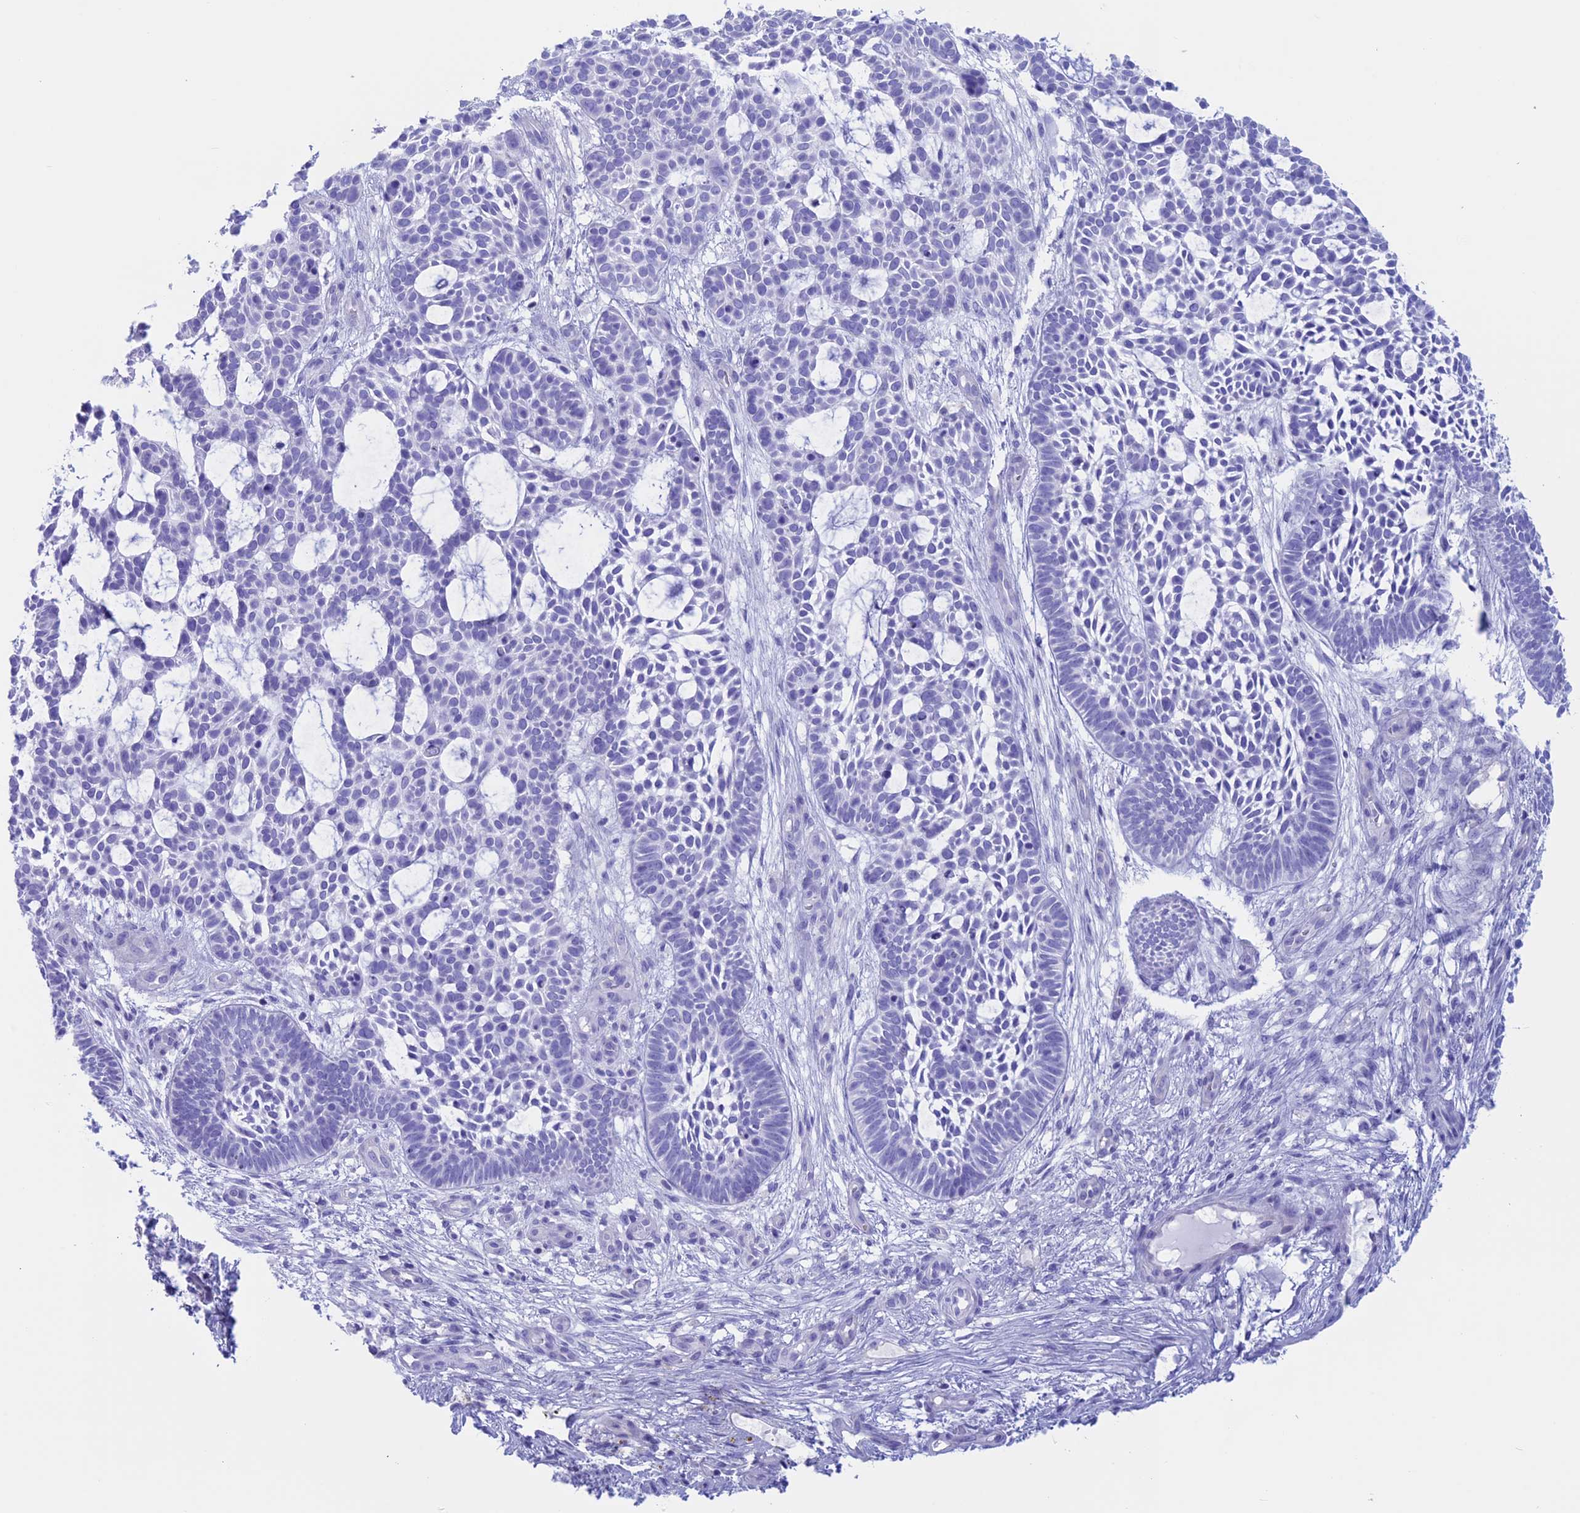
{"staining": {"intensity": "negative", "quantity": "none", "location": "none"}, "tissue": "skin cancer", "cell_type": "Tumor cells", "image_type": "cancer", "snomed": [{"axis": "morphology", "description": "Basal cell carcinoma"}, {"axis": "topography", "description": "Skin"}], "caption": "Immunohistochemistry (IHC) micrograph of neoplastic tissue: basal cell carcinoma (skin) stained with DAB (3,3'-diaminobenzidine) demonstrates no significant protein expression in tumor cells.", "gene": "RP1", "patient": {"sex": "male", "age": 89}}